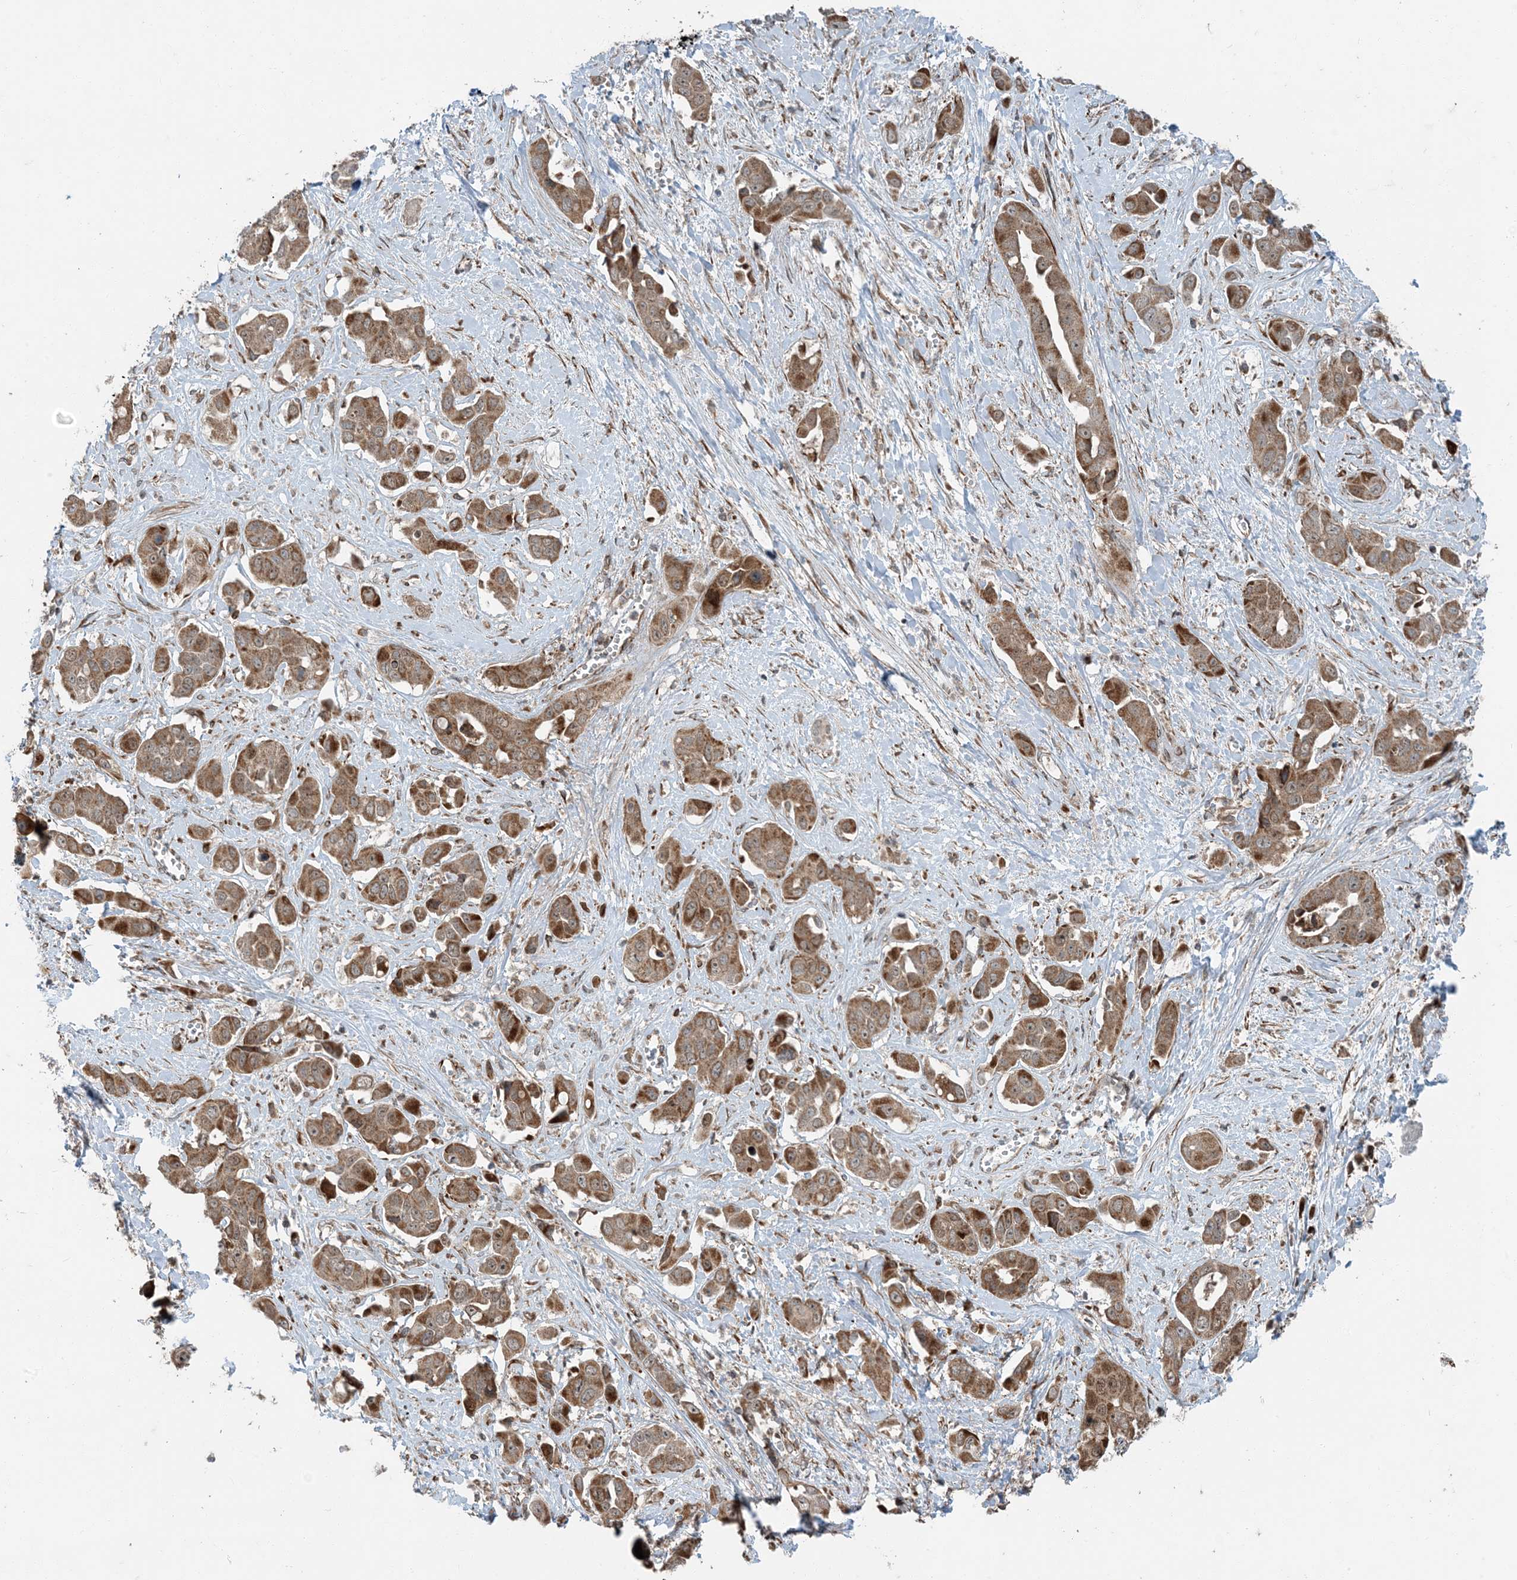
{"staining": {"intensity": "moderate", "quantity": ">75%", "location": "cytoplasmic/membranous"}, "tissue": "liver cancer", "cell_type": "Tumor cells", "image_type": "cancer", "snomed": [{"axis": "morphology", "description": "Cholangiocarcinoma"}, {"axis": "topography", "description": "Liver"}], "caption": "Human liver cancer stained for a protein (brown) shows moderate cytoplasmic/membranous positive staining in about >75% of tumor cells.", "gene": "EDEM2", "patient": {"sex": "female", "age": 52}}